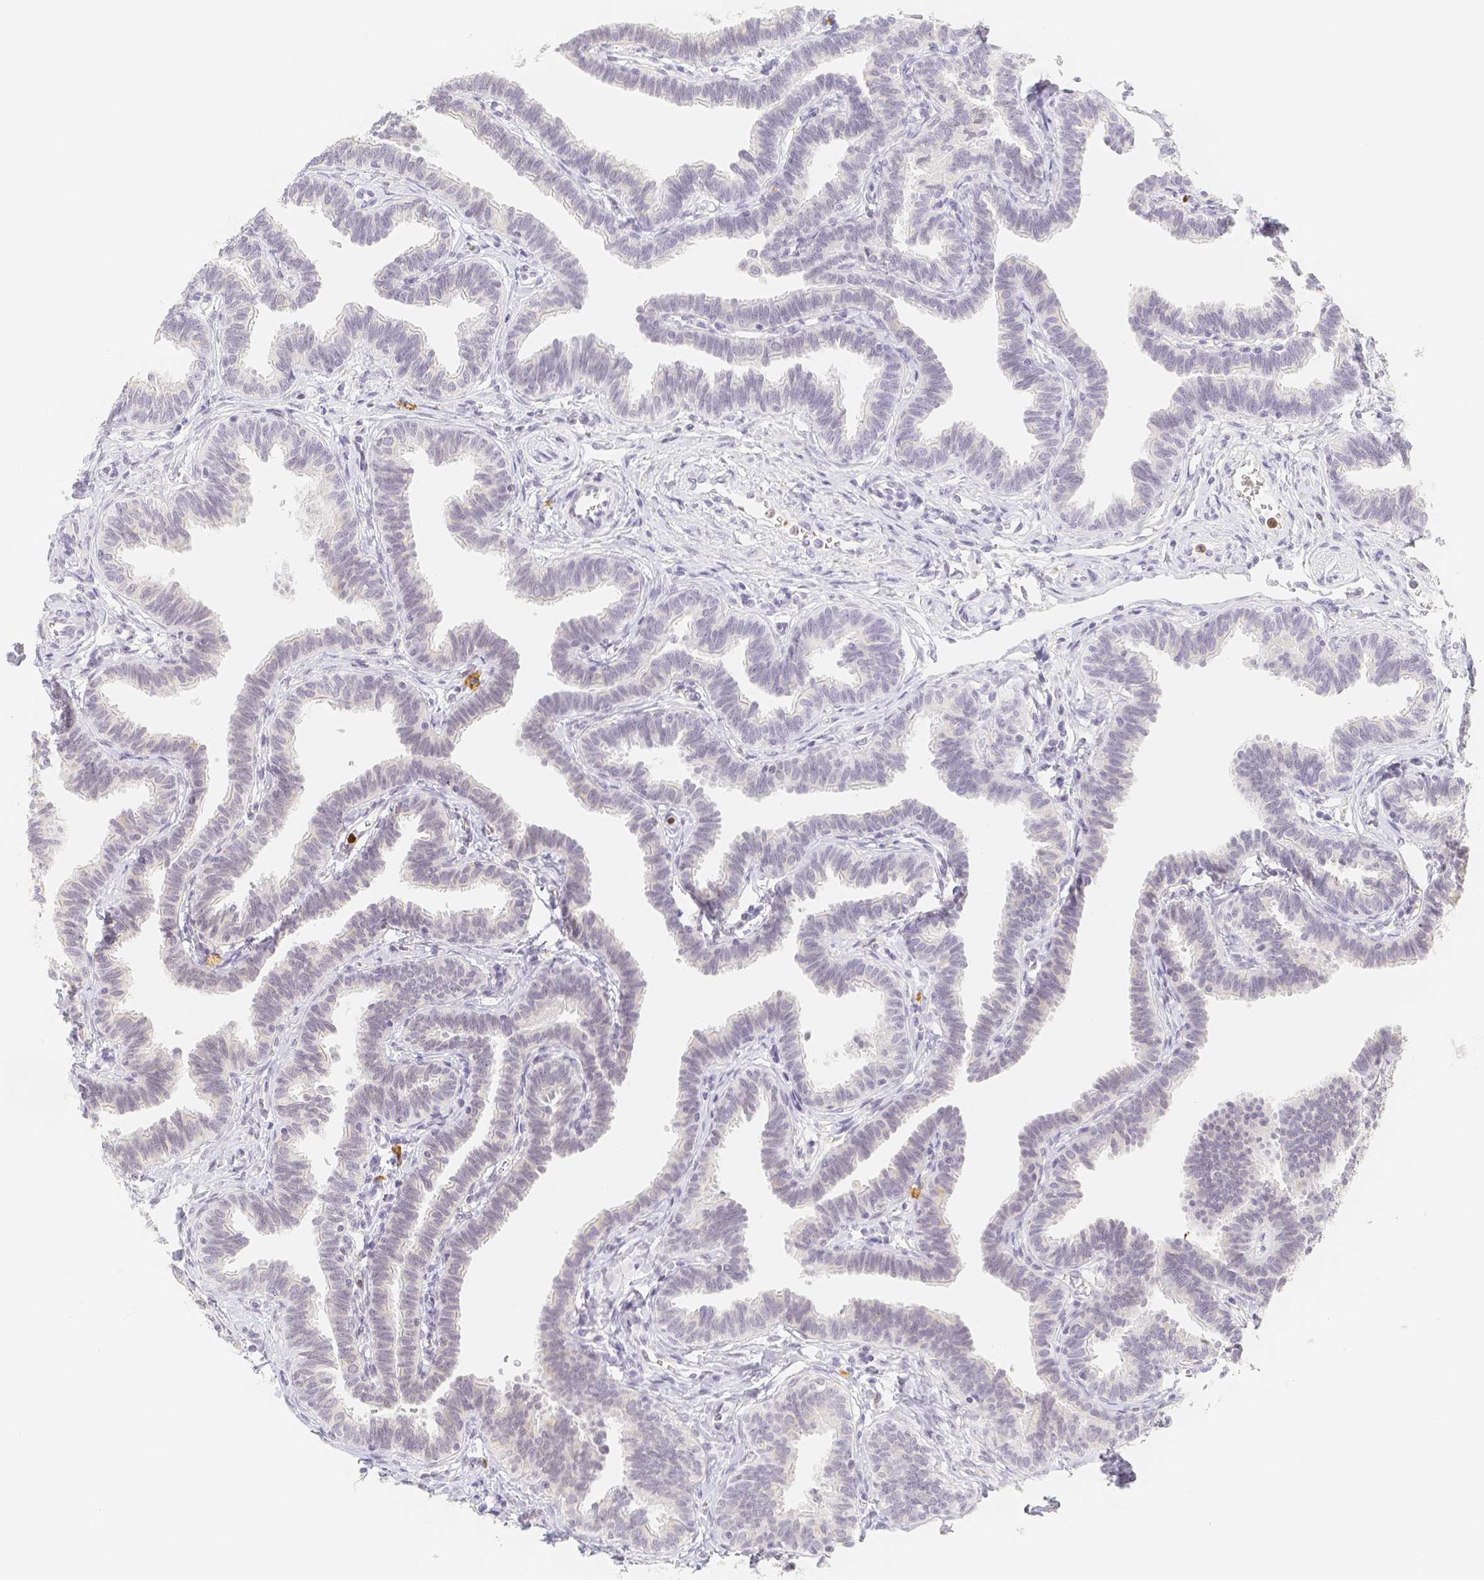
{"staining": {"intensity": "negative", "quantity": "none", "location": "none"}, "tissue": "fallopian tube", "cell_type": "Glandular cells", "image_type": "normal", "snomed": [{"axis": "morphology", "description": "Normal tissue, NOS"}, {"axis": "topography", "description": "Fallopian tube"}, {"axis": "topography", "description": "Ovary"}], "caption": "IHC micrograph of benign fallopian tube: fallopian tube stained with DAB shows no significant protein expression in glandular cells. Nuclei are stained in blue.", "gene": "PADI4", "patient": {"sex": "female", "age": 23}}